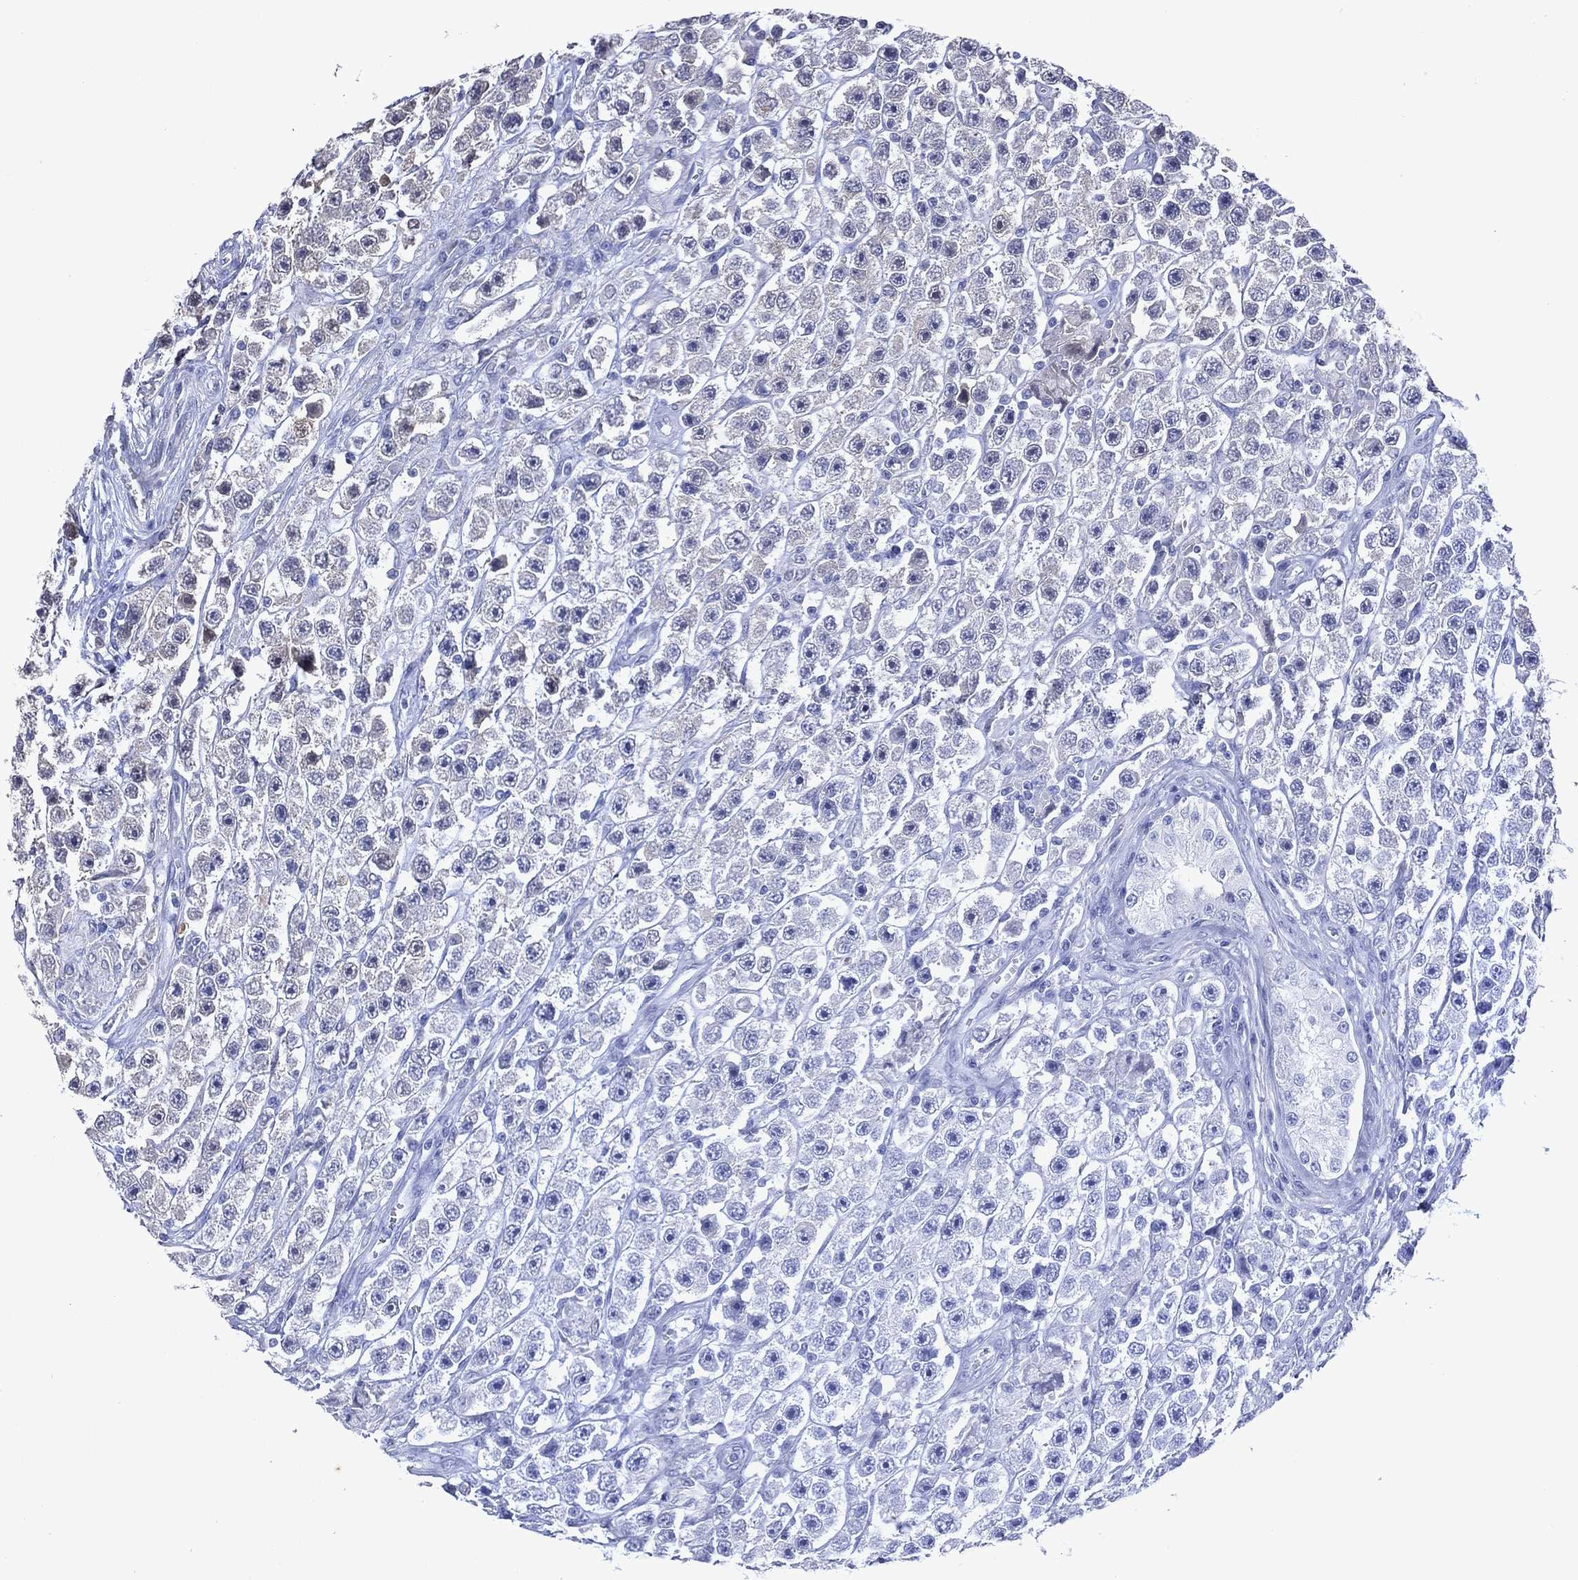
{"staining": {"intensity": "weak", "quantity": "25%-75%", "location": "cytoplasmic/membranous"}, "tissue": "testis cancer", "cell_type": "Tumor cells", "image_type": "cancer", "snomed": [{"axis": "morphology", "description": "Seminoma, NOS"}, {"axis": "topography", "description": "Testis"}], "caption": "IHC of testis seminoma exhibits low levels of weak cytoplasmic/membranous staining in about 25%-75% of tumor cells.", "gene": "MTAP", "patient": {"sex": "male", "age": 45}}